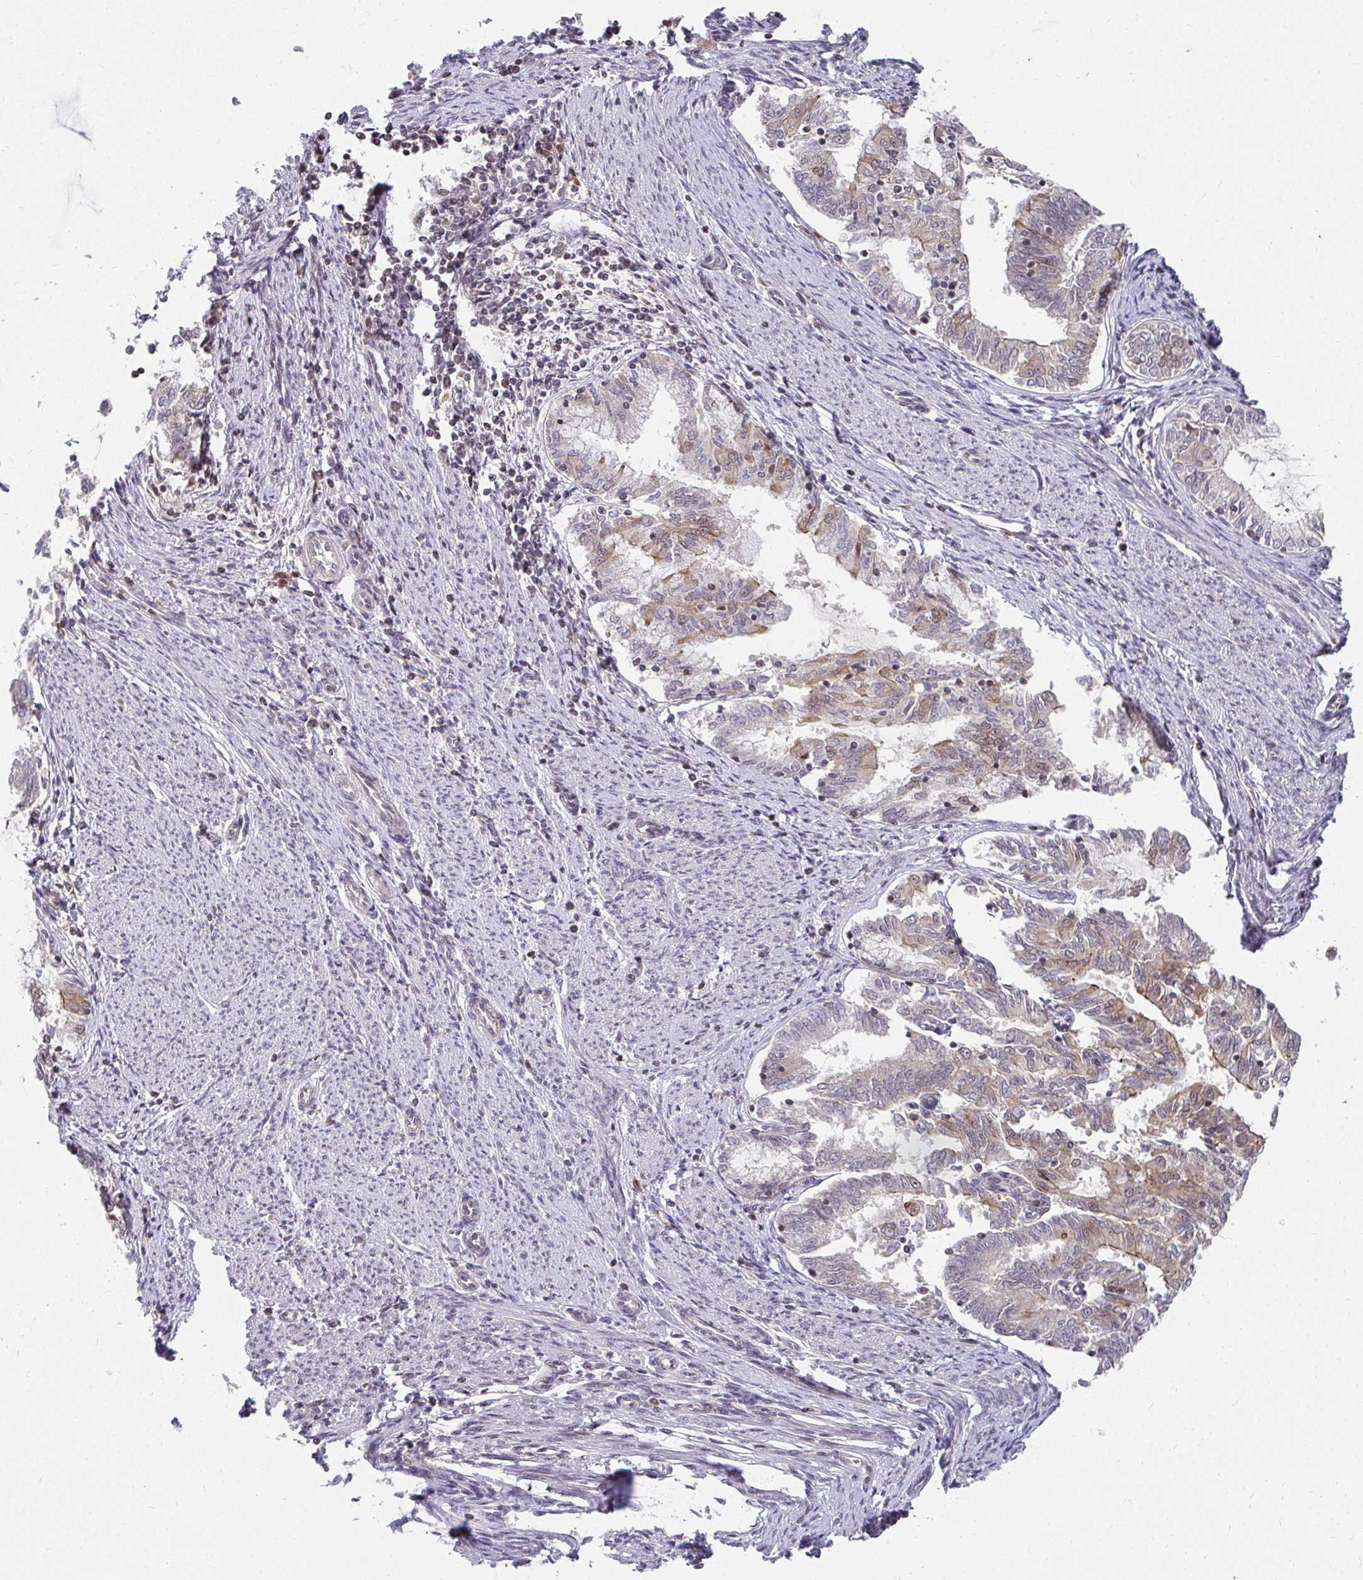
{"staining": {"intensity": "weak", "quantity": "<25%", "location": "cytoplasmic/membranous"}, "tissue": "endometrial cancer", "cell_type": "Tumor cells", "image_type": "cancer", "snomed": [{"axis": "morphology", "description": "Adenocarcinoma, NOS"}, {"axis": "topography", "description": "Endometrium"}], "caption": "IHC of endometrial cancer (adenocarcinoma) displays no staining in tumor cells.", "gene": "ANK3", "patient": {"sex": "female", "age": 79}}